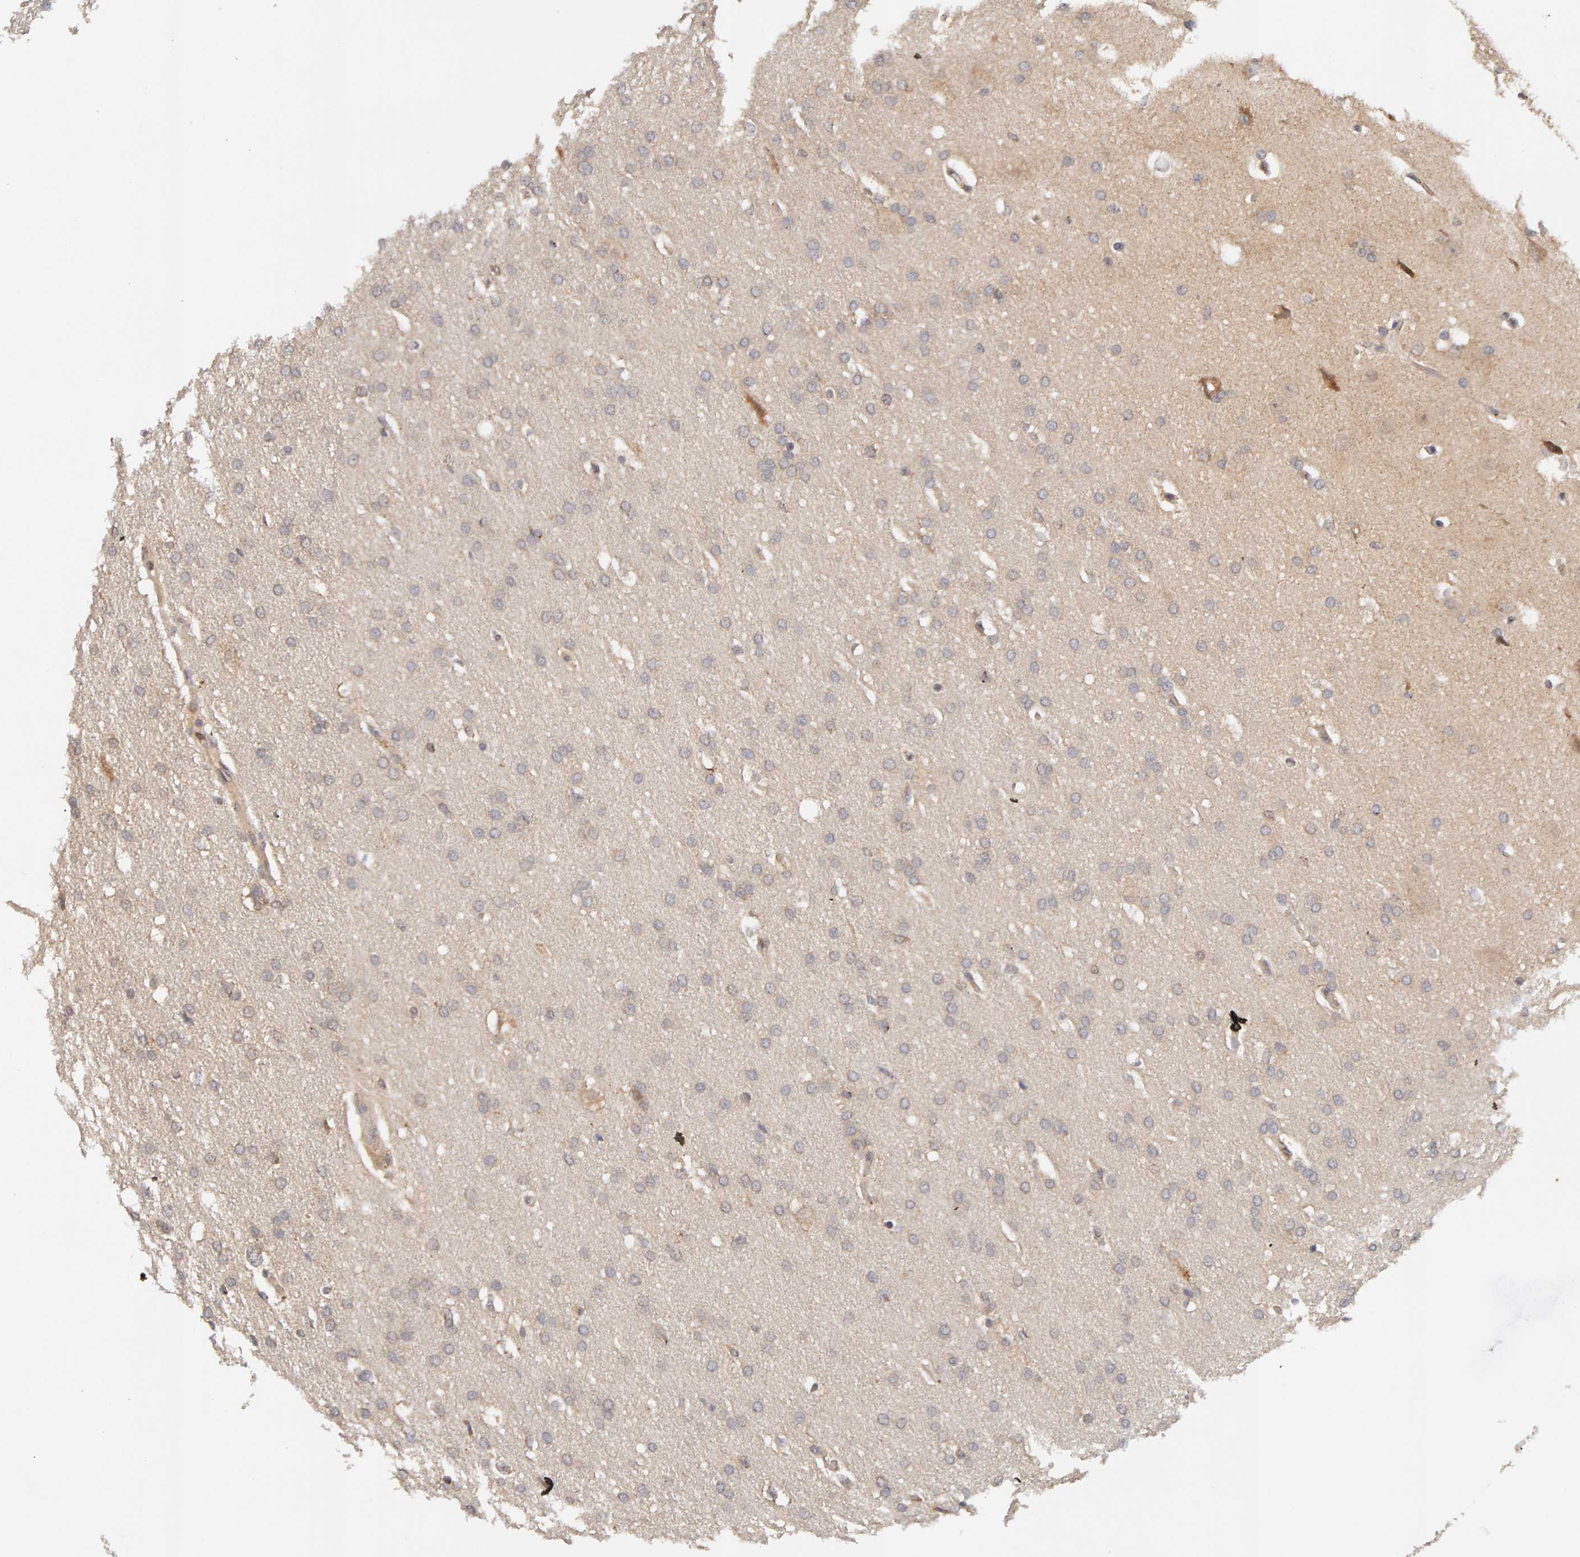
{"staining": {"intensity": "negative", "quantity": "none", "location": "none"}, "tissue": "glioma", "cell_type": "Tumor cells", "image_type": "cancer", "snomed": [{"axis": "morphology", "description": "Glioma, malignant, Low grade"}, {"axis": "topography", "description": "Brain"}], "caption": "Immunohistochemistry (IHC) photomicrograph of neoplastic tissue: malignant low-grade glioma stained with DAB (3,3'-diaminobenzidine) demonstrates no significant protein expression in tumor cells.", "gene": "DNAJC7", "patient": {"sex": "female", "age": 37}}